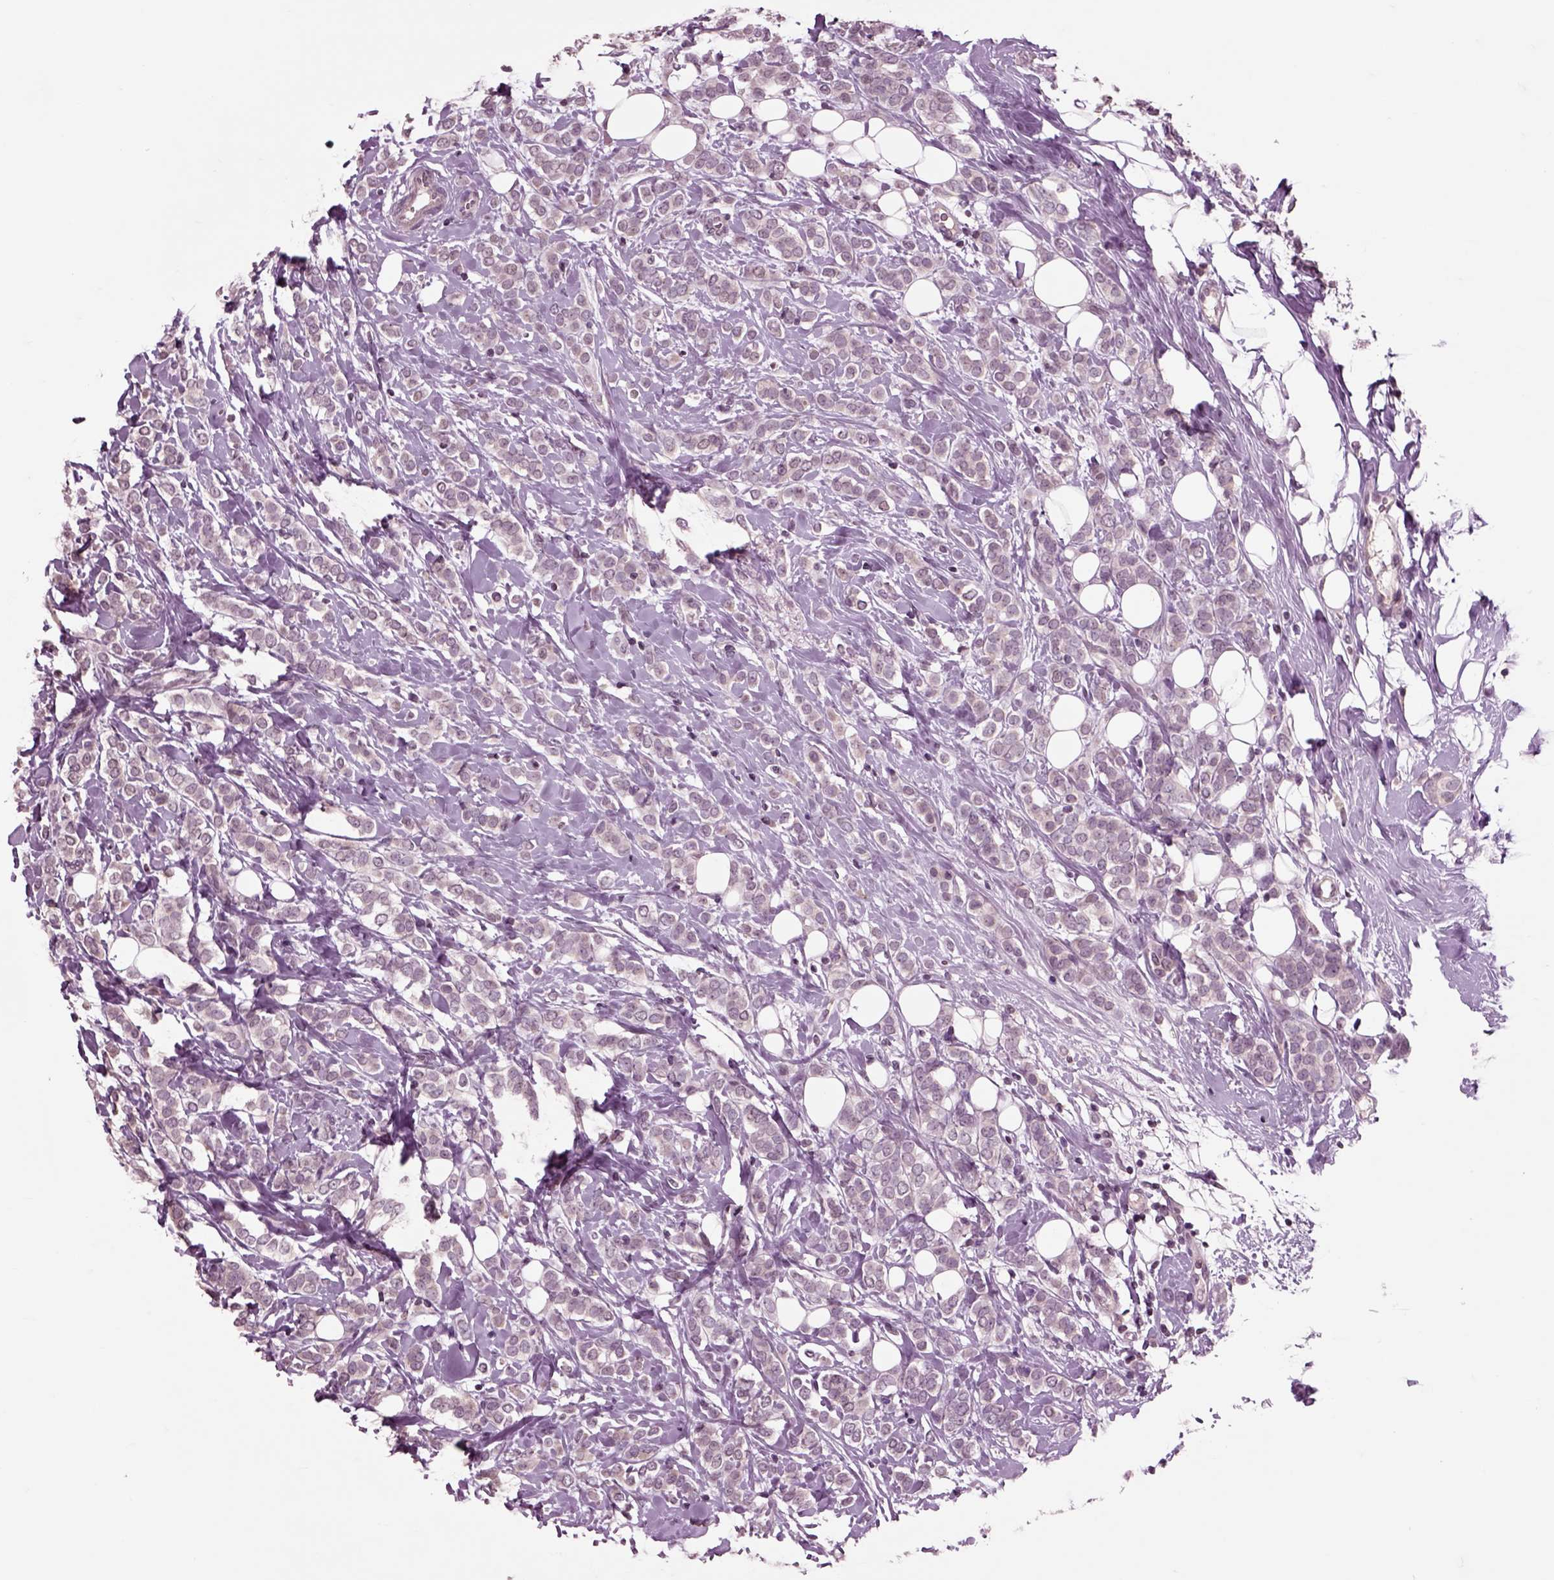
{"staining": {"intensity": "negative", "quantity": "none", "location": "none"}, "tissue": "breast cancer", "cell_type": "Tumor cells", "image_type": "cancer", "snomed": [{"axis": "morphology", "description": "Lobular carcinoma"}, {"axis": "topography", "description": "Breast"}], "caption": "A histopathology image of human breast lobular carcinoma is negative for staining in tumor cells.", "gene": "CHGB", "patient": {"sex": "female", "age": 49}}